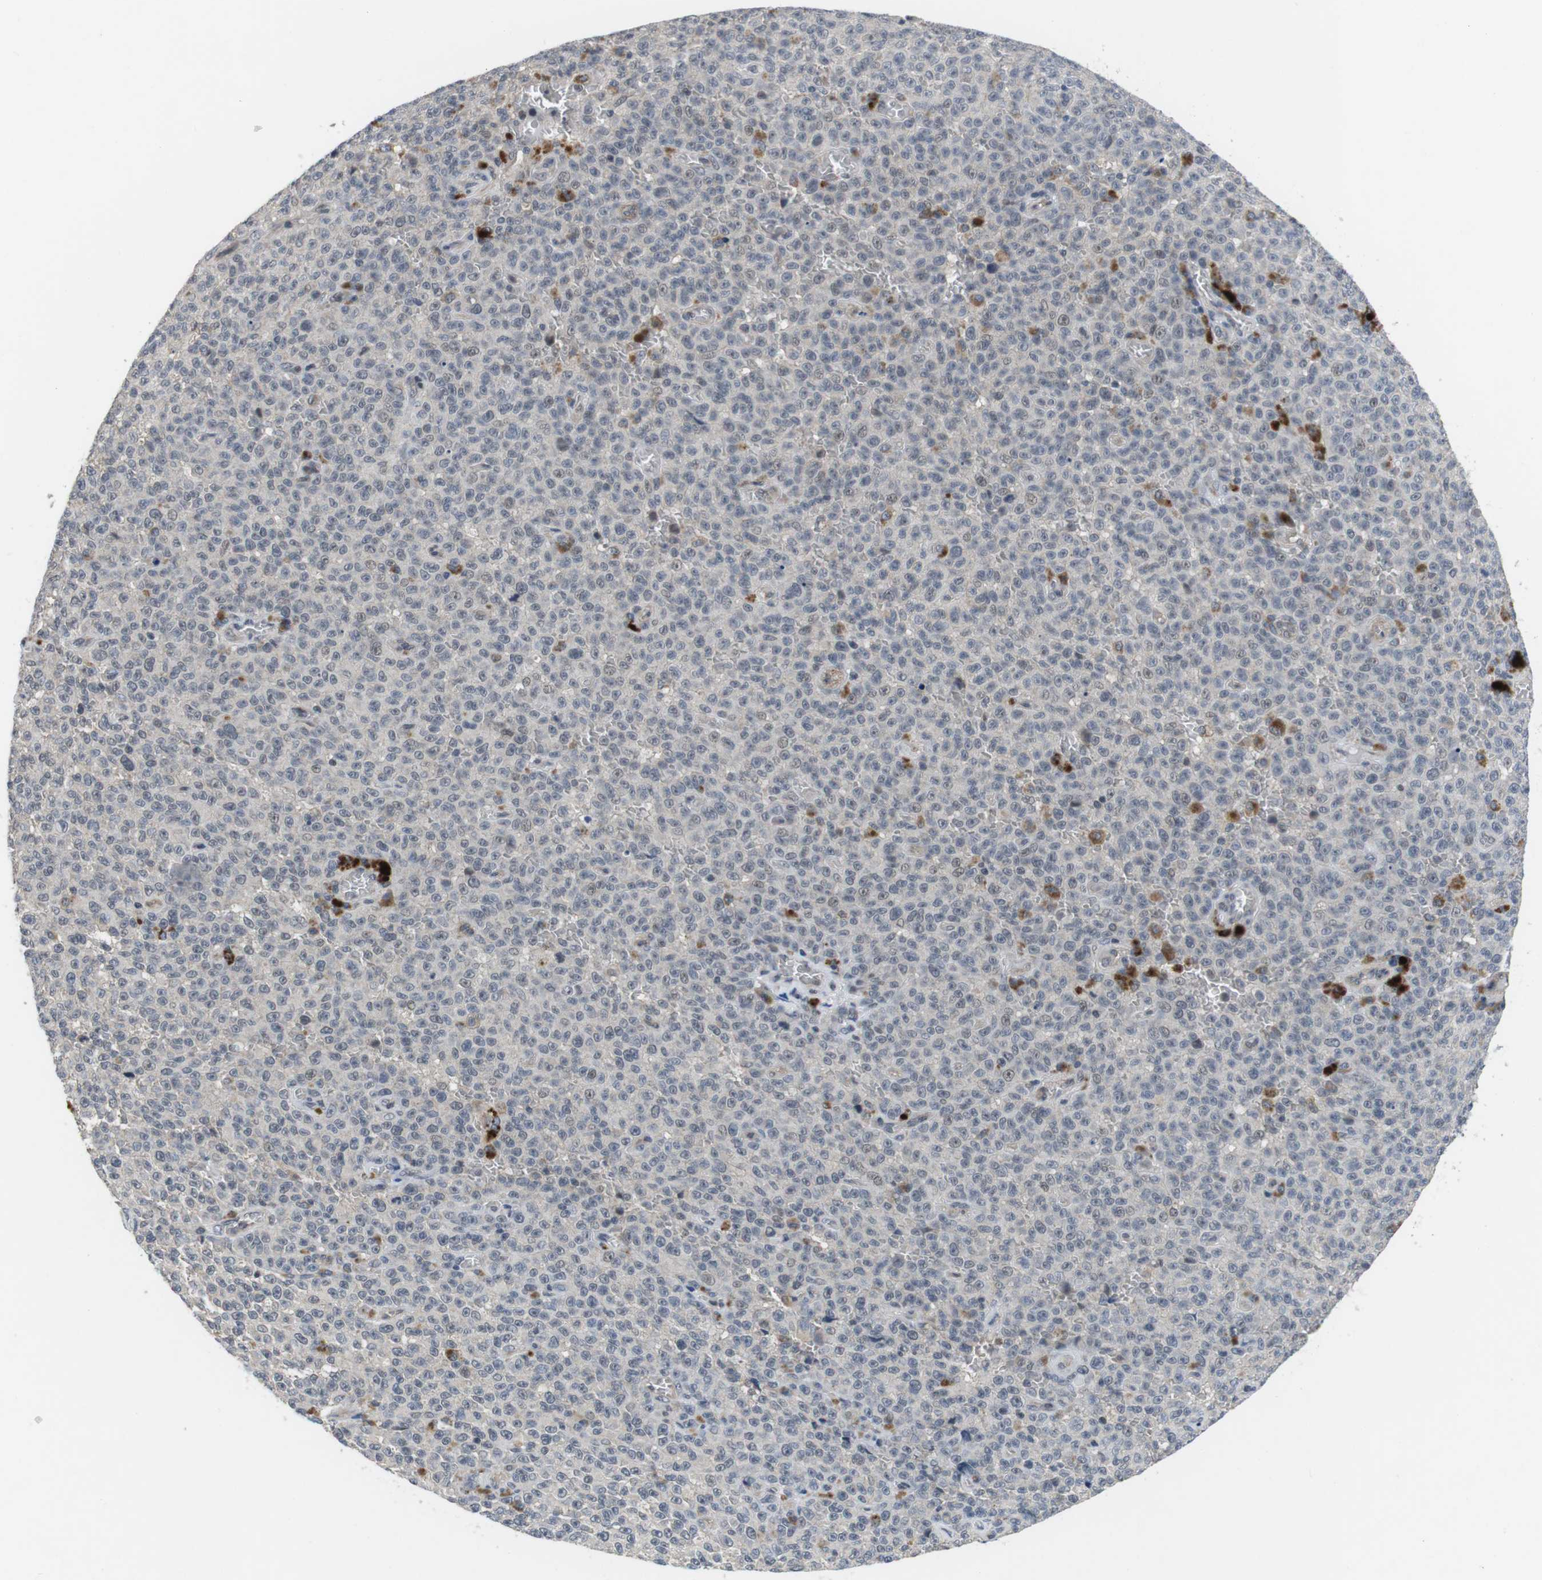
{"staining": {"intensity": "negative", "quantity": "none", "location": "none"}, "tissue": "melanoma", "cell_type": "Tumor cells", "image_type": "cancer", "snomed": [{"axis": "morphology", "description": "Malignant melanoma, NOS"}, {"axis": "topography", "description": "Skin"}], "caption": "IHC histopathology image of neoplastic tissue: malignant melanoma stained with DAB displays no significant protein positivity in tumor cells.", "gene": "NECTIN1", "patient": {"sex": "female", "age": 82}}